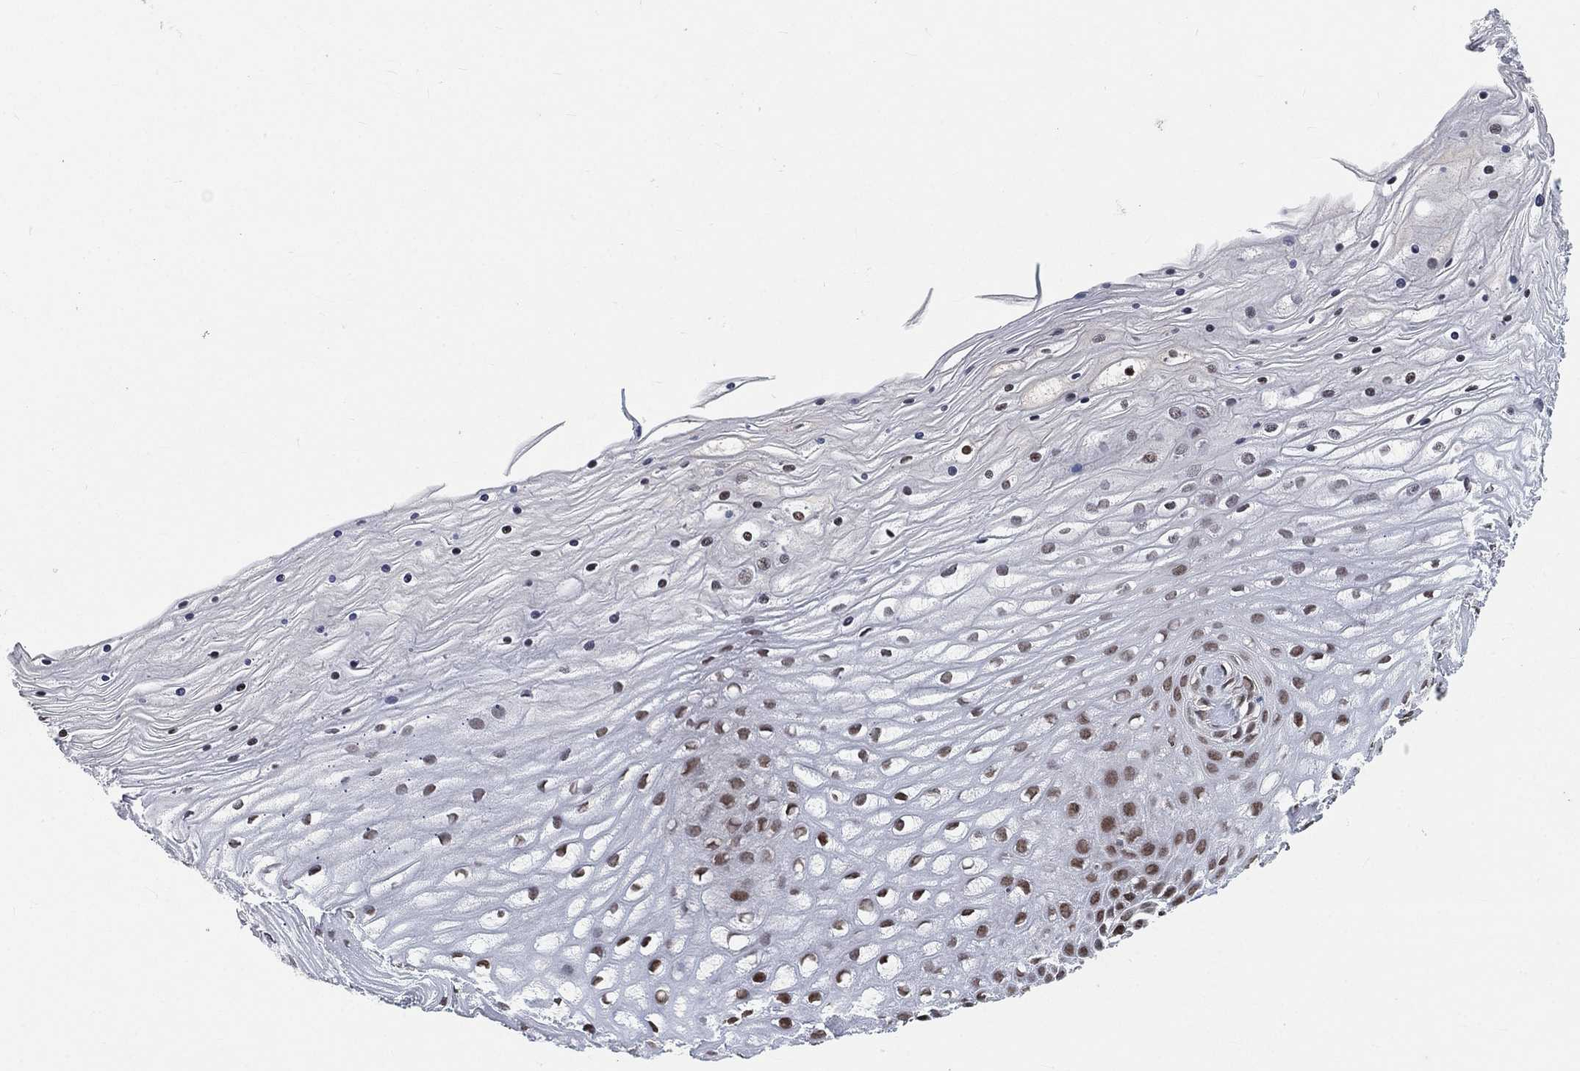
{"staining": {"intensity": "weak", "quantity": "<25%", "location": "nuclear"}, "tissue": "cervix", "cell_type": "Glandular cells", "image_type": "normal", "snomed": [{"axis": "morphology", "description": "Normal tissue, NOS"}, {"axis": "topography", "description": "Cervix"}], "caption": "Histopathology image shows no significant protein expression in glandular cells of unremarkable cervix. (DAB IHC visualized using brightfield microscopy, high magnification).", "gene": "YLPM1", "patient": {"sex": "female", "age": 35}}